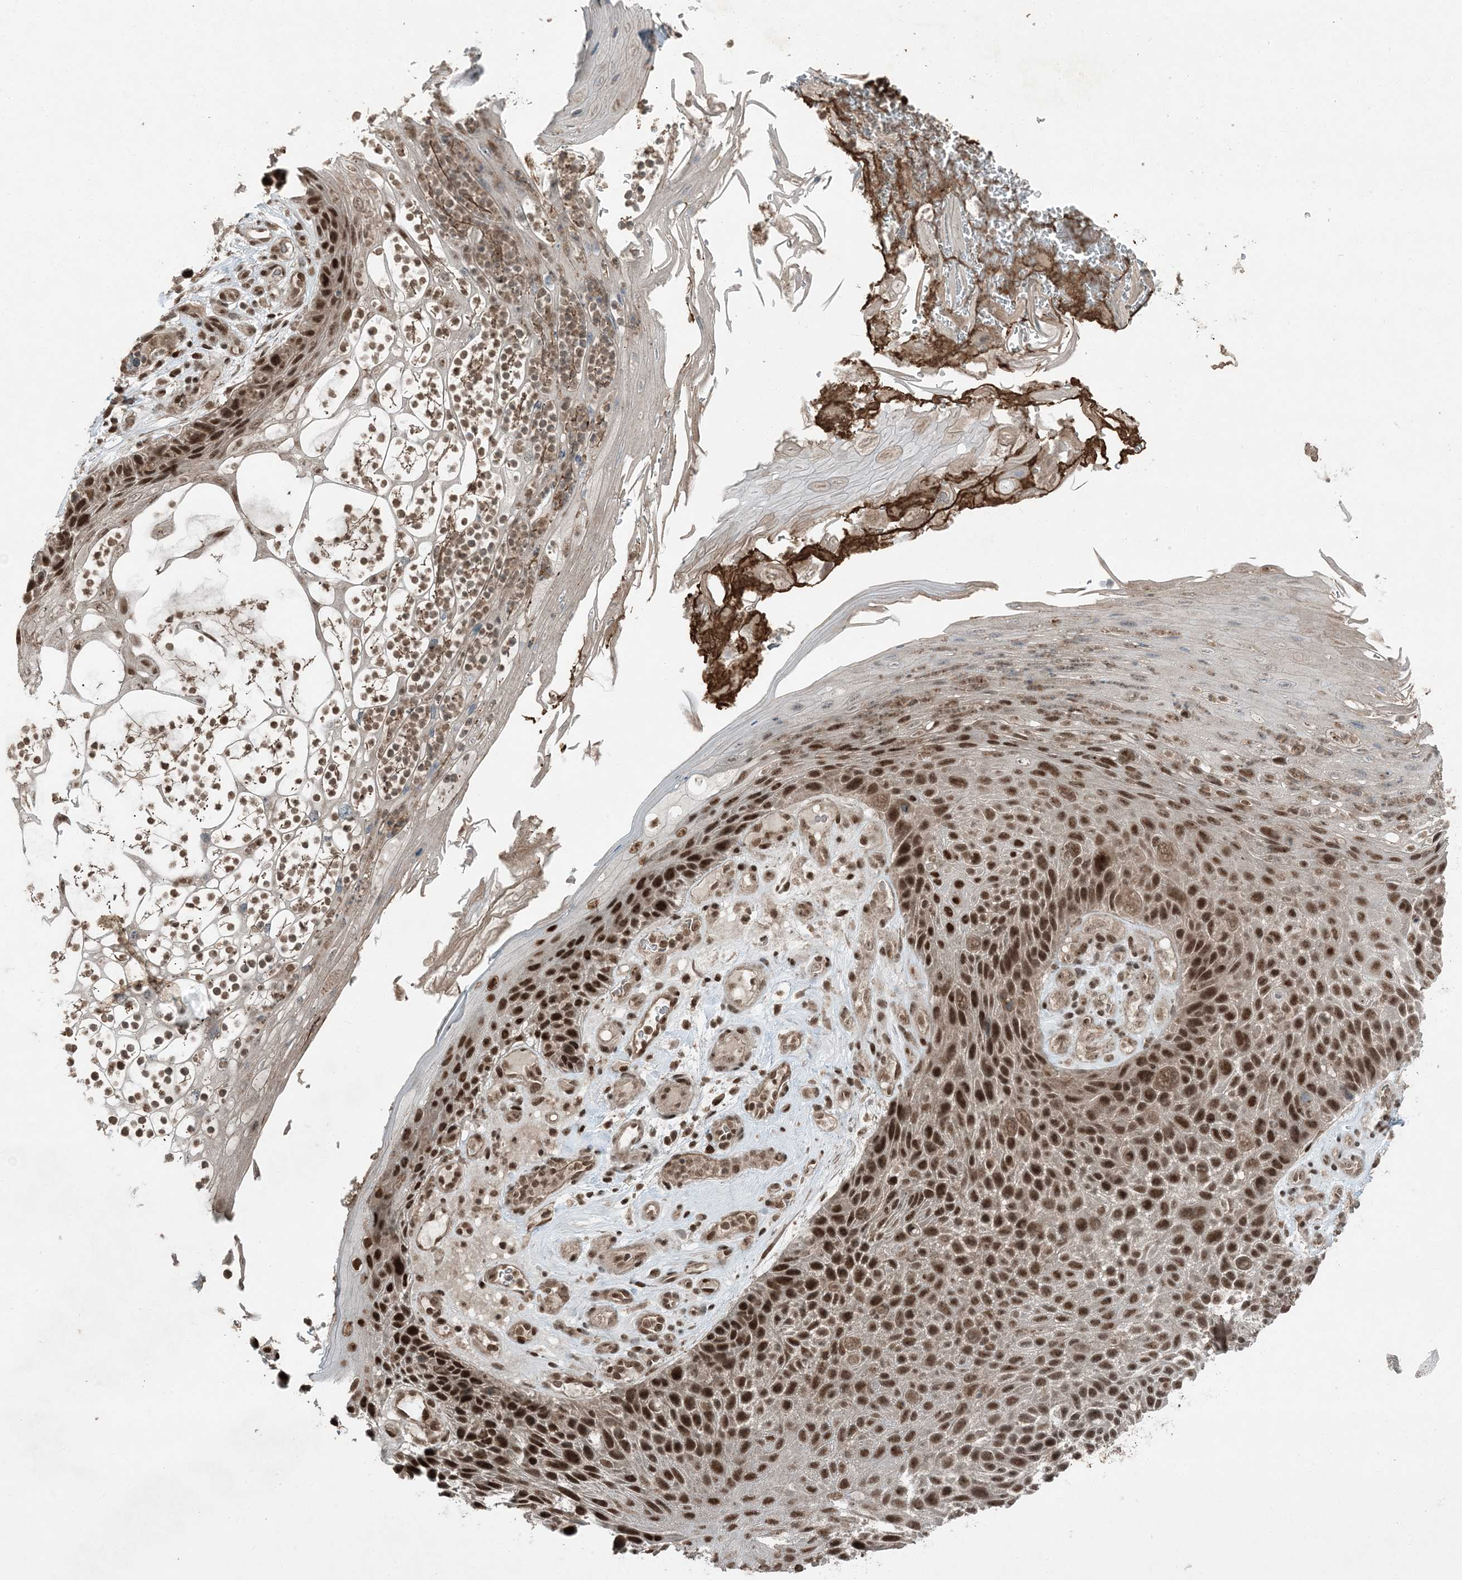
{"staining": {"intensity": "strong", "quantity": ">75%", "location": "nuclear"}, "tissue": "skin cancer", "cell_type": "Tumor cells", "image_type": "cancer", "snomed": [{"axis": "morphology", "description": "Squamous cell carcinoma, NOS"}, {"axis": "topography", "description": "Skin"}], "caption": "This is a histology image of immunohistochemistry staining of skin cancer, which shows strong expression in the nuclear of tumor cells.", "gene": "TRAPPC12", "patient": {"sex": "female", "age": 88}}